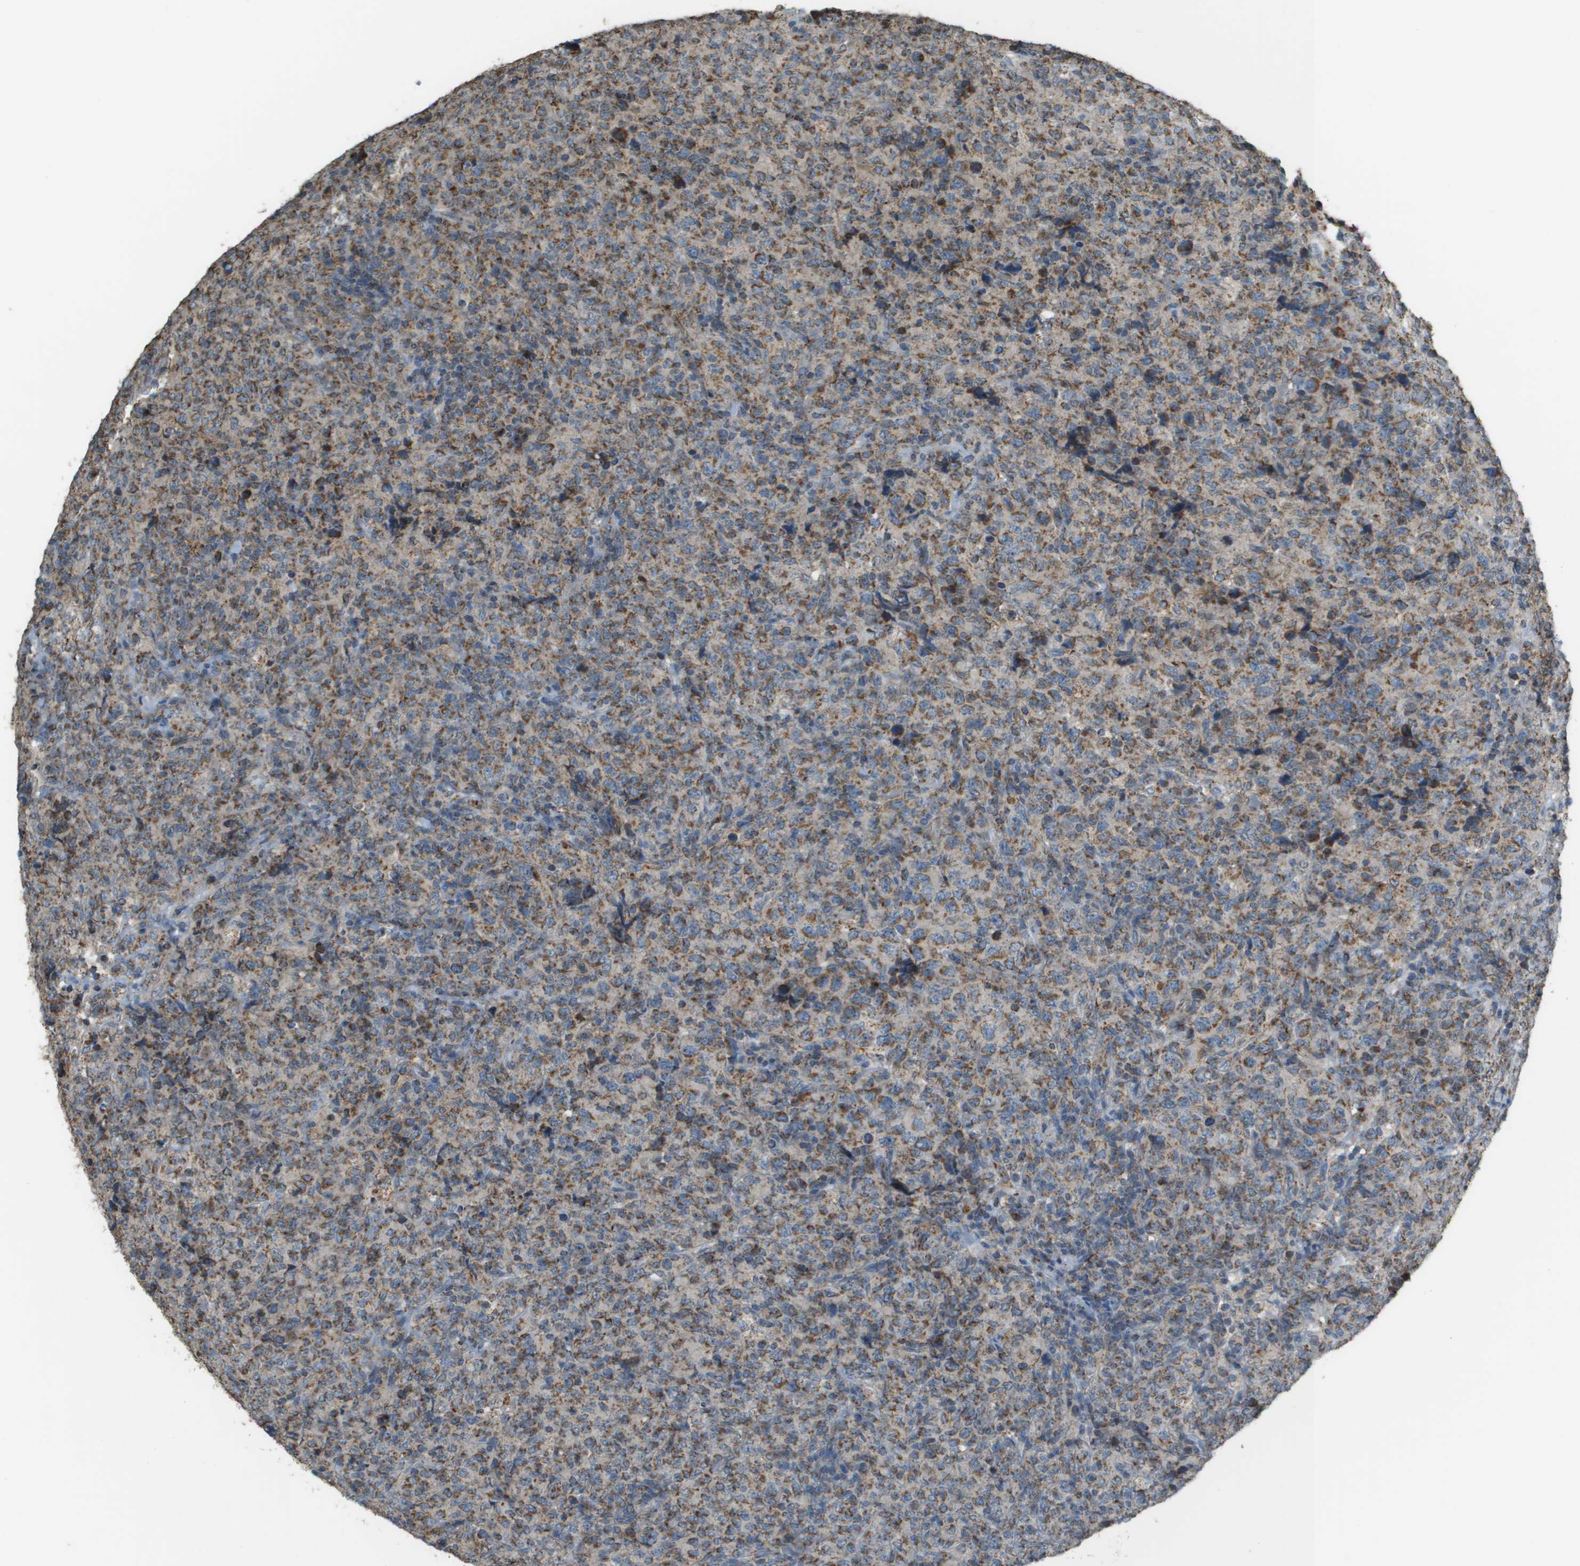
{"staining": {"intensity": "moderate", "quantity": ">75%", "location": "cytoplasmic/membranous"}, "tissue": "lymphoma", "cell_type": "Tumor cells", "image_type": "cancer", "snomed": [{"axis": "morphology", "description": "Malignant lymphoma, non-Hodgkin's type, High grade"}, {"axis": "topography", "description": "Tonsil"}], "caption": "Immunohistochemistry (DAB (3,3'-diaminobenzidine)) staining of lymphoma reveals moderate cytoplasmic/membranous protein positivity in about >75% of tumor cells.", "gene": "FH", "patient": {"sex": "female", "age": 36}}